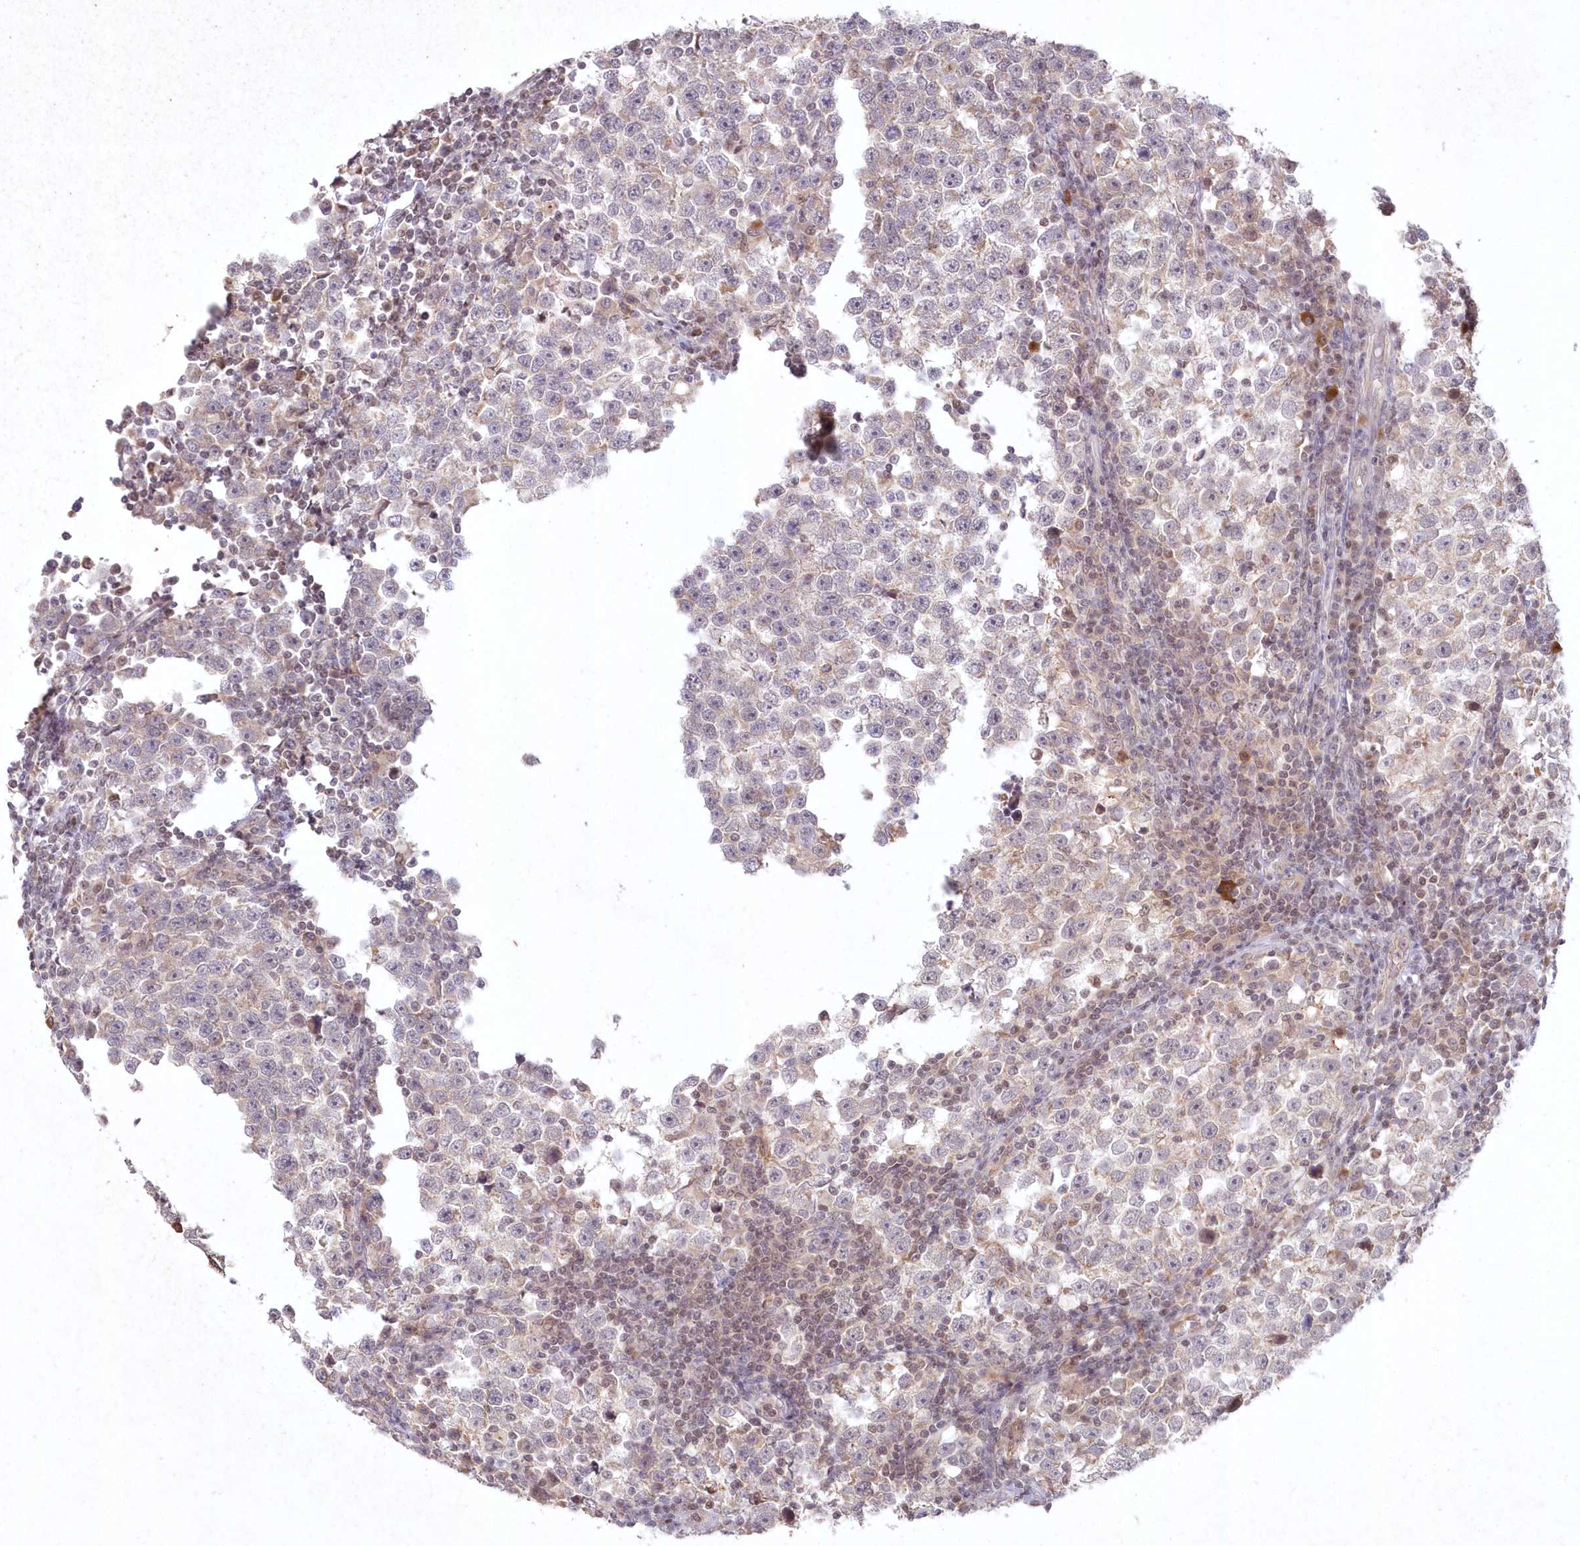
{"staining": {"intensity": "weak", "quantity": "<25%", "location": "cytoplasmic/membranous"}, "tissue": "testis cancer", "cell_type": "Tumor cells", "image_type": "cancer", "snomed": [{"axis": "morphology", "description": "Normal tissue, NOS"}, {"axis": "morphology", "description": "Seminoma, NOS"}, {"axis": "topography", "description": "Testis"}], "caption": "IHC micrograph of human testis cancer (seminoma) stained for a protein (brown), which displays no positivity in tumor cells.", "gene": "ASCC1", "patient": {"sex": "male", "age": 43}}